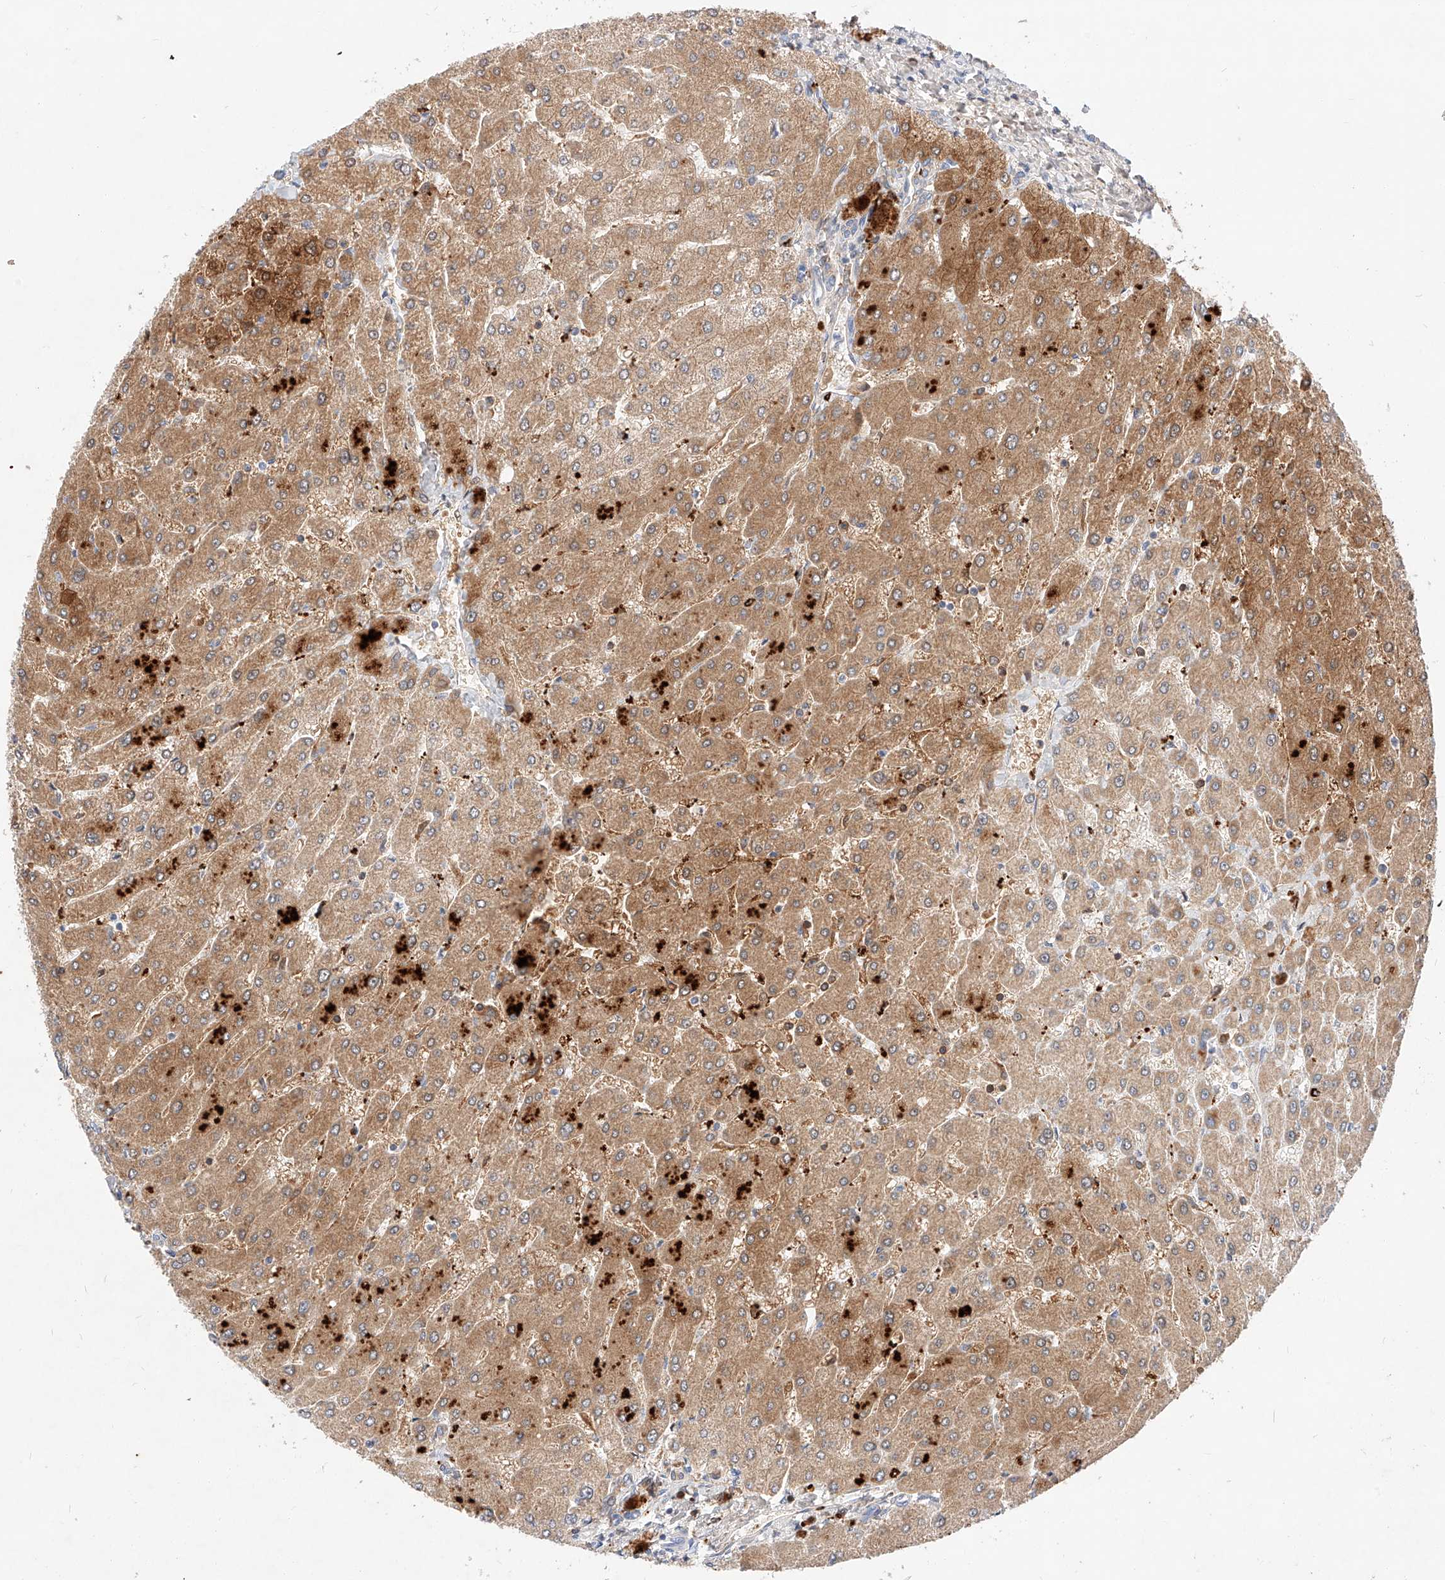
{"staining": {"intensity": "negative", "quantity": "none", "location": "none"}, "tissue": "liver", "cell_type": "Cholangiocytes", "image_type": "normal", "snomed": [{"axis": "morphology", "description": "Normal tissue, NOS"}, {"axis": "topography", "description": "Liver"}], "caption": "Immunohistochemistry (IHC) histopathology image of benign human liver stained for a protein (brown), which shows no positivity in cholangiocytes. The staining was performed using DAB (3,3'-diaminobenzidine) to visualize the protein expression in brown, while the nuclei were stained in blue with hematoxylin (Magnification: 20x).", "gene": "OSGEPL1", "patient": {"sex": "male", "age": 55}}